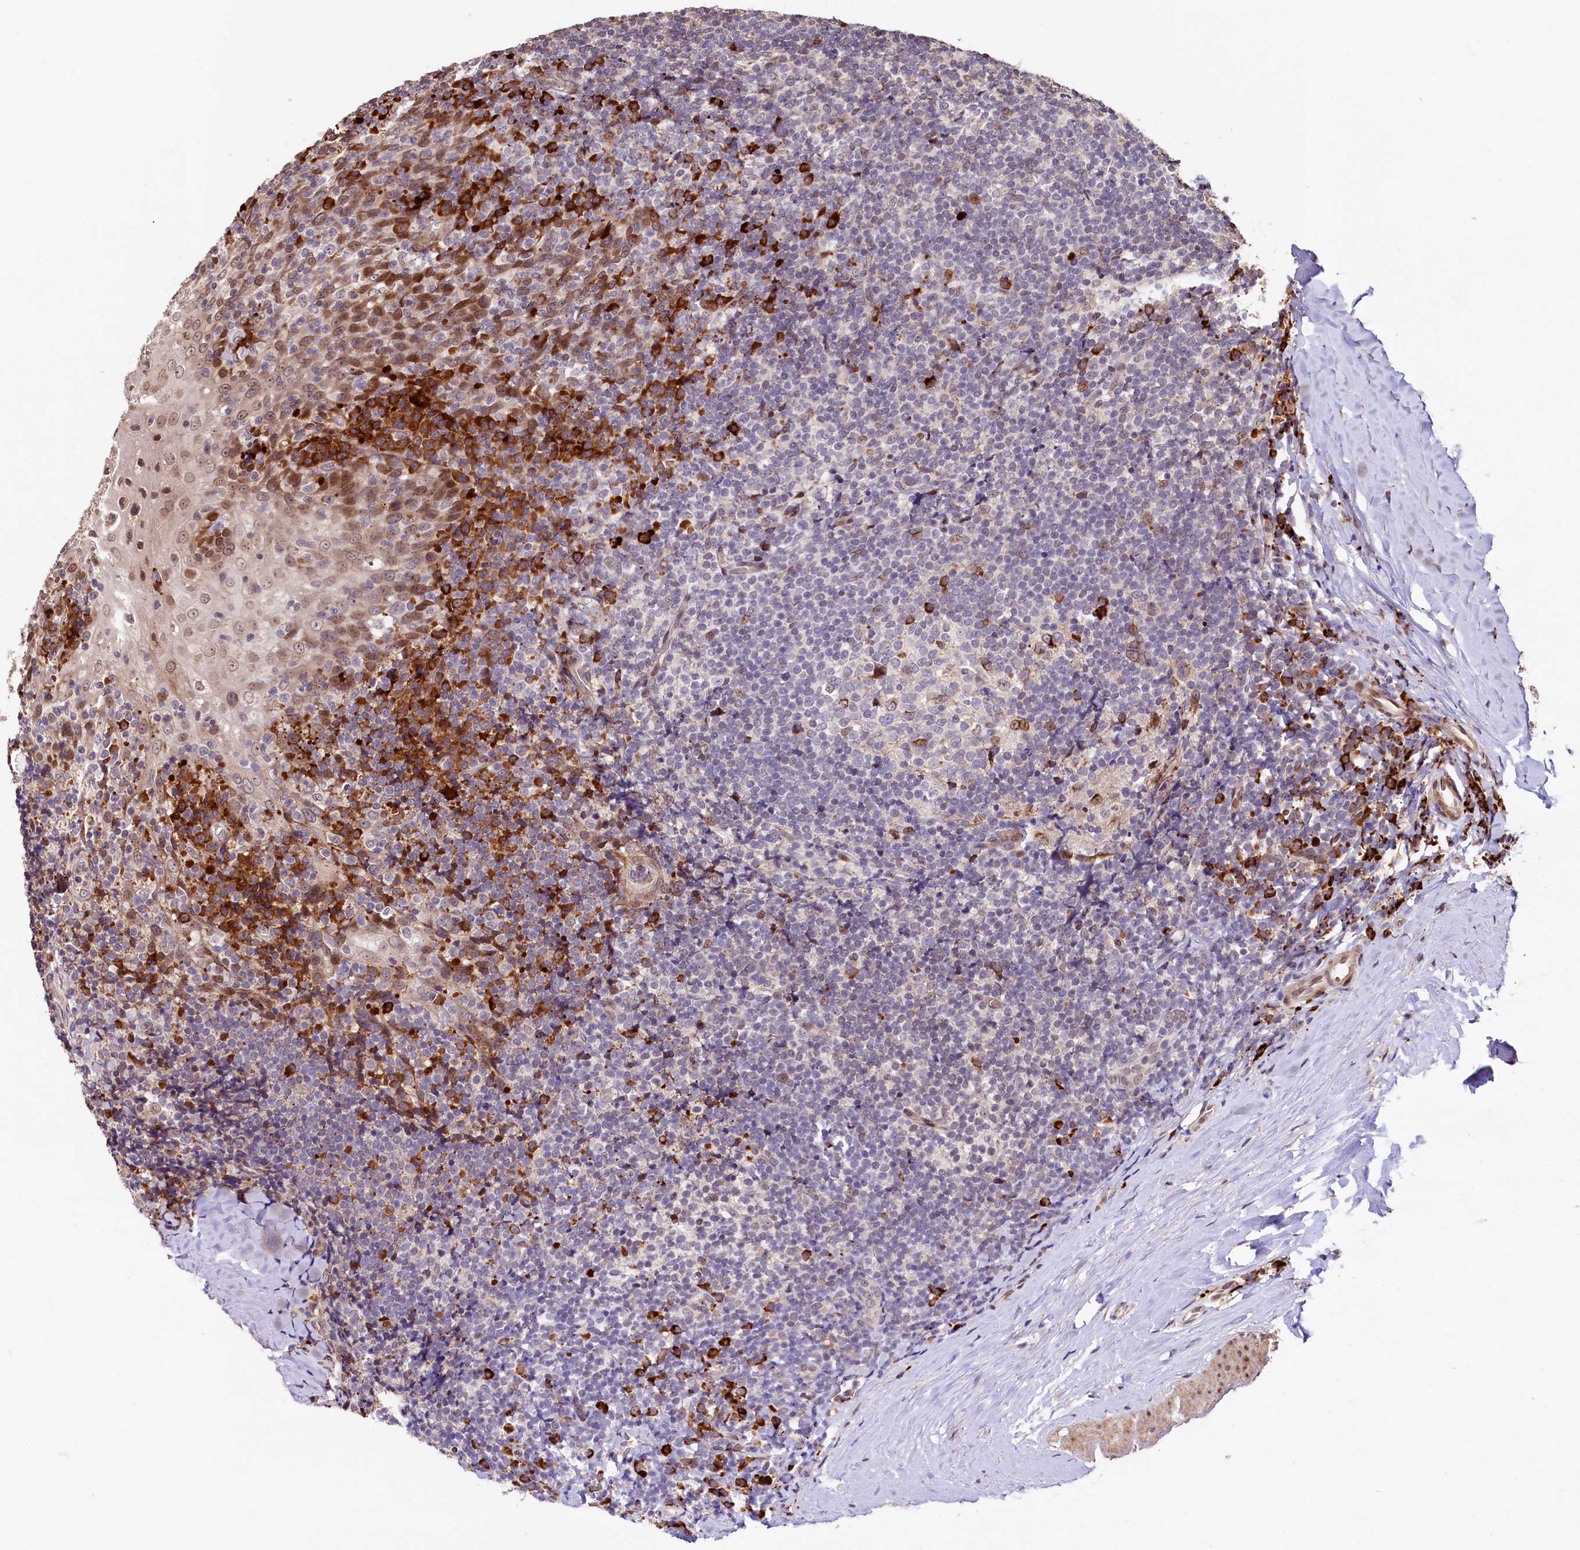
{"staining": {"intensity": "strong", "quantity": "<25%", "location": "cytoplasmic/membranous"}, "tissue": "tonsil", "cell_type": "Germinal center cells", "image_type": "normal", "snomed": [{"axis": "morphology", "description": "Normal tissue, NOS"}, {"axis": "topography", "description": "Tonsil"}], "caption": "Immunohistochemistry (IHC) of normal human tonsil demonstrates medium levels of strong cytoplasmic/membranous positivity in about <25% of germinal center cells.", "gene": "C5orf15", "patient": {"sex": "male", "age": 37}}